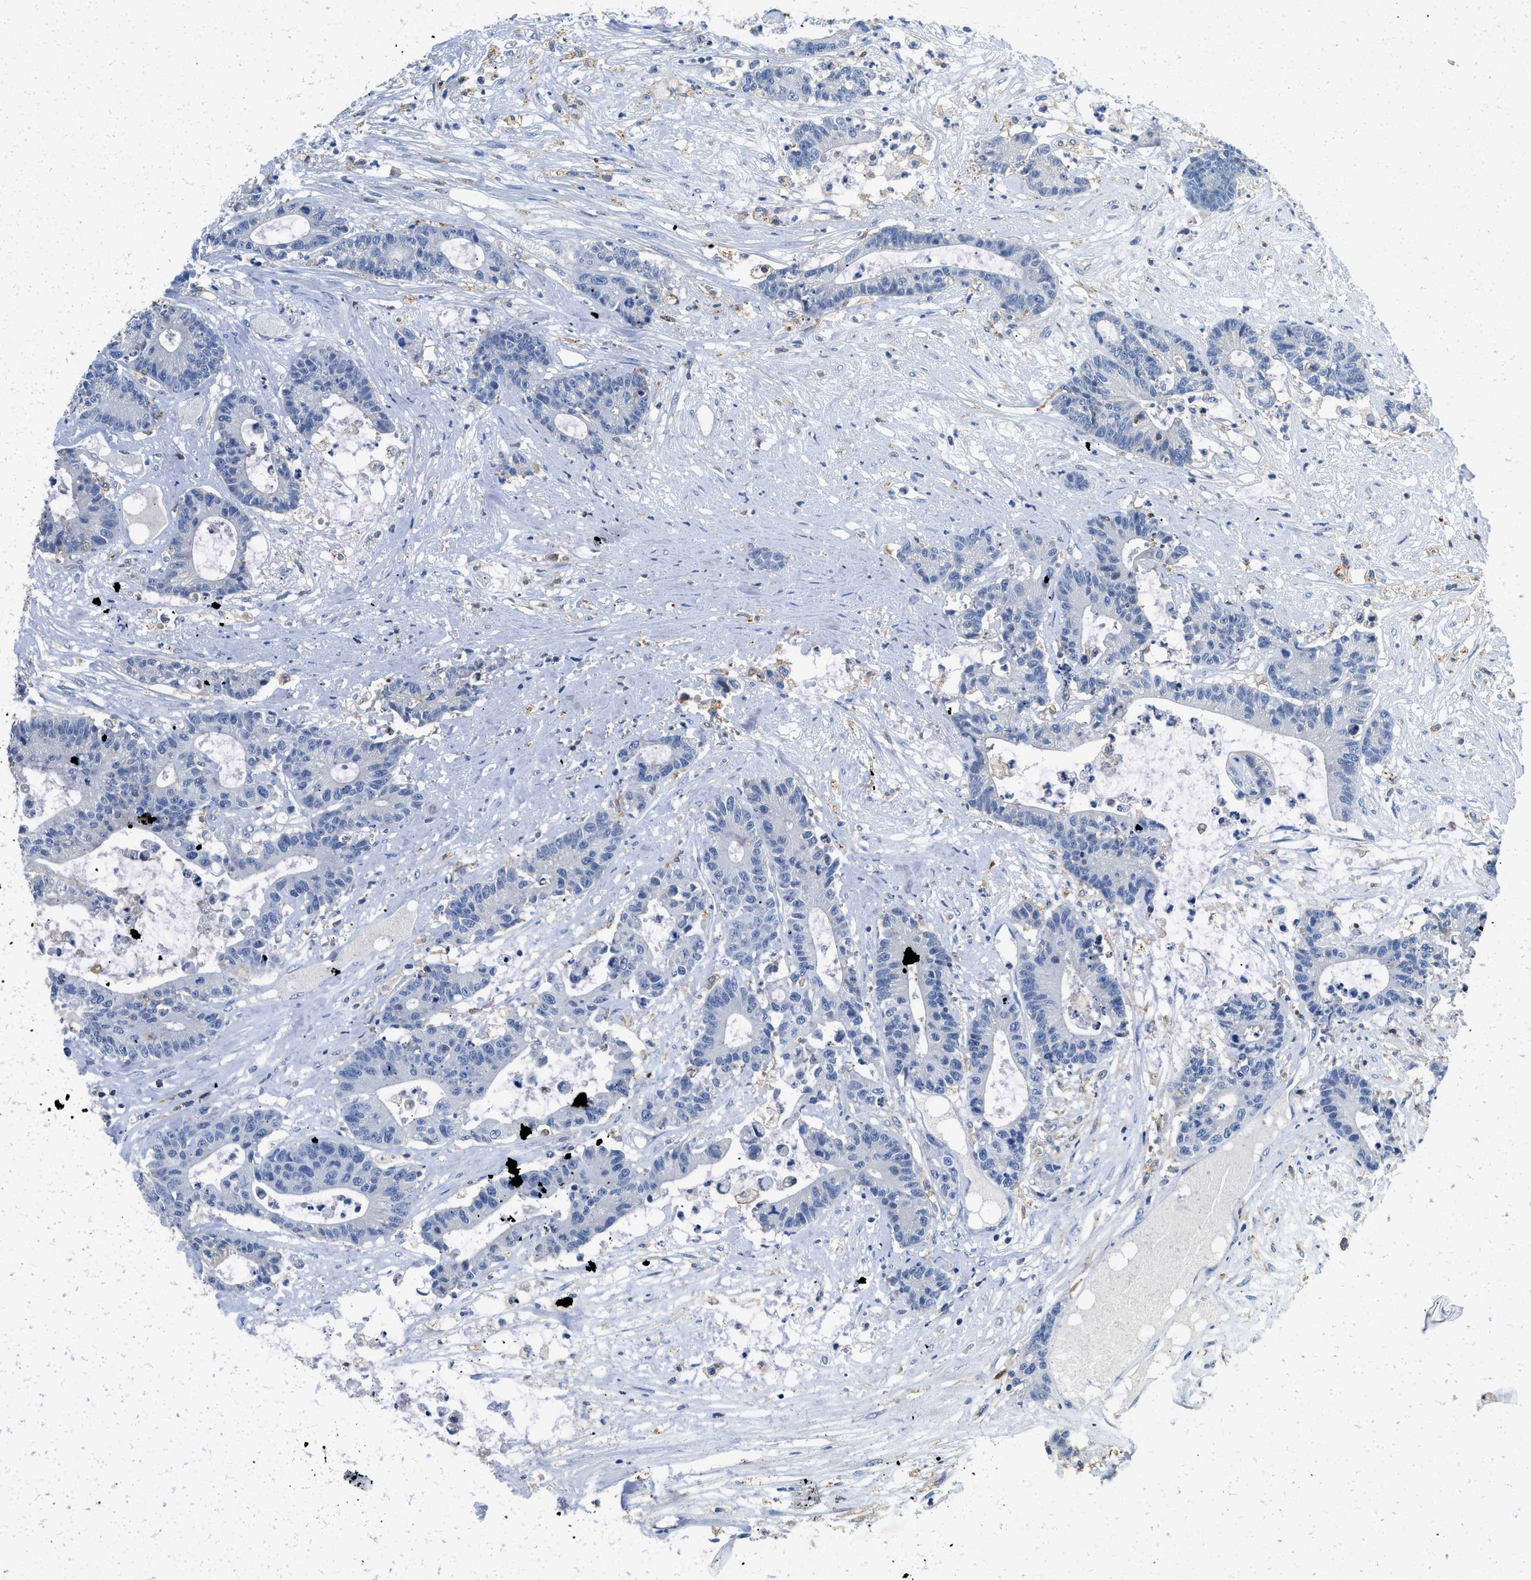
{"staining": {"intensity": "negative", "quantity": "none", "location": "none"}, "tissue": "colorectal cancer", "cell_type": "Tumor cells", "image_type": "cancer", "snomed": [{"axis": "morphology", "description": "Adenocarcinoma, NOS"}, {"axis": "topography", "description": "Colon"}], "caption": "An immunohistochemistry micrograph of colorectal adenocarcinoma is shown. There is no staining in tumor cells of colorectal adenocarcinoma. The staining was performed using DAB to visualize the protein expression in brown, while the nuclei were stained in blue with hematoxylin (Magnification: 20x).", "gene": "CD226", "patient": {"sex": "female", "age": 84}}